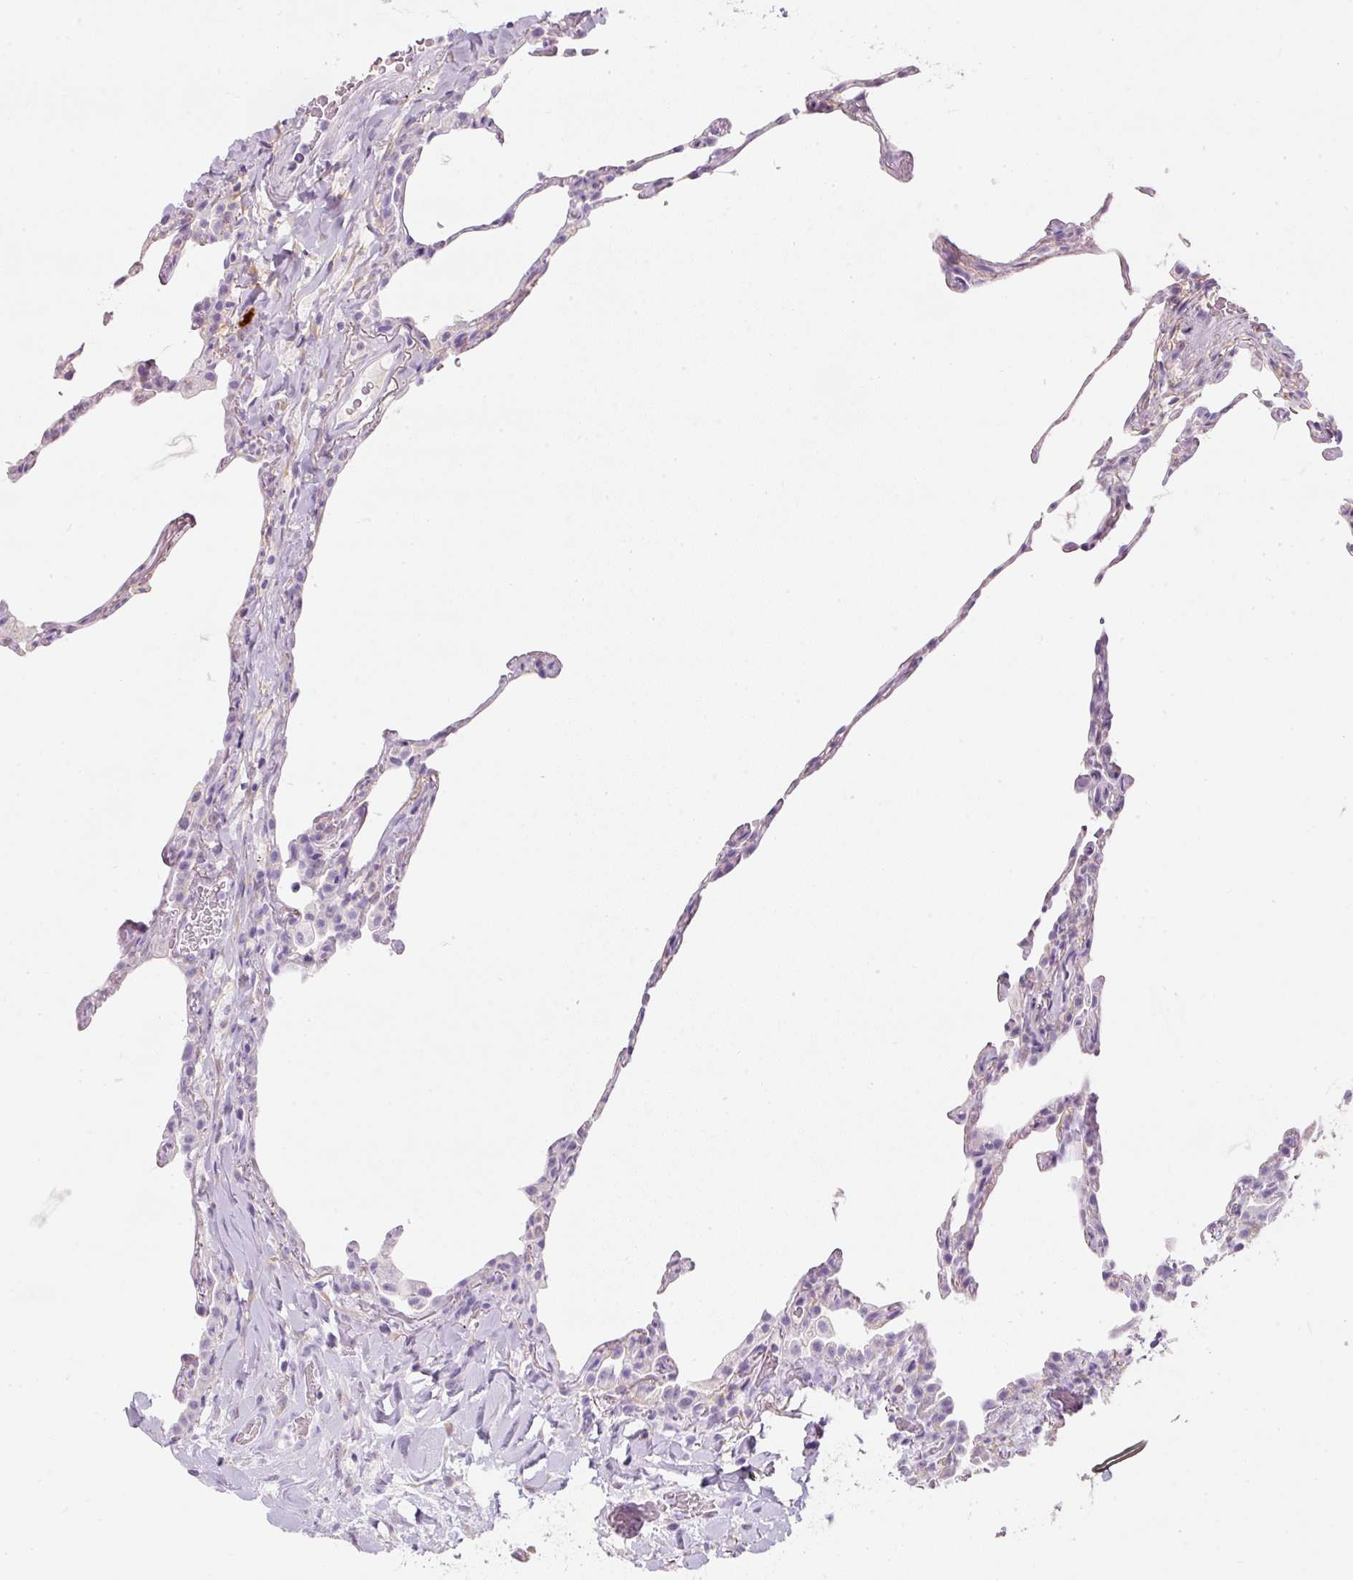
{"staining": {"intensity": "moderate", "quantity": "<25%", "location": "cytoplasmic/membranous"}, "tissue": "lung", "cell_type": "Alveolar cells", "image_type": "normal", "snomed": [{"axis": "morphology", "description": "Normal tissue, NOS"}, {"axis": "topography", "description": "Lung"}], "caption": "Protein expression analysis of normal lung reveals moderate cytoplasmic/membranous staining in about <25% of alveolar cells. The protein of interest is stained brown, and the nuclei are stained in blue (DAB (3,3'-diaminobenzidine) IHC with brightfield microscopy, high magnification).", "gene": "DNM1", "patient": {"sex": "female", "age": 57}}